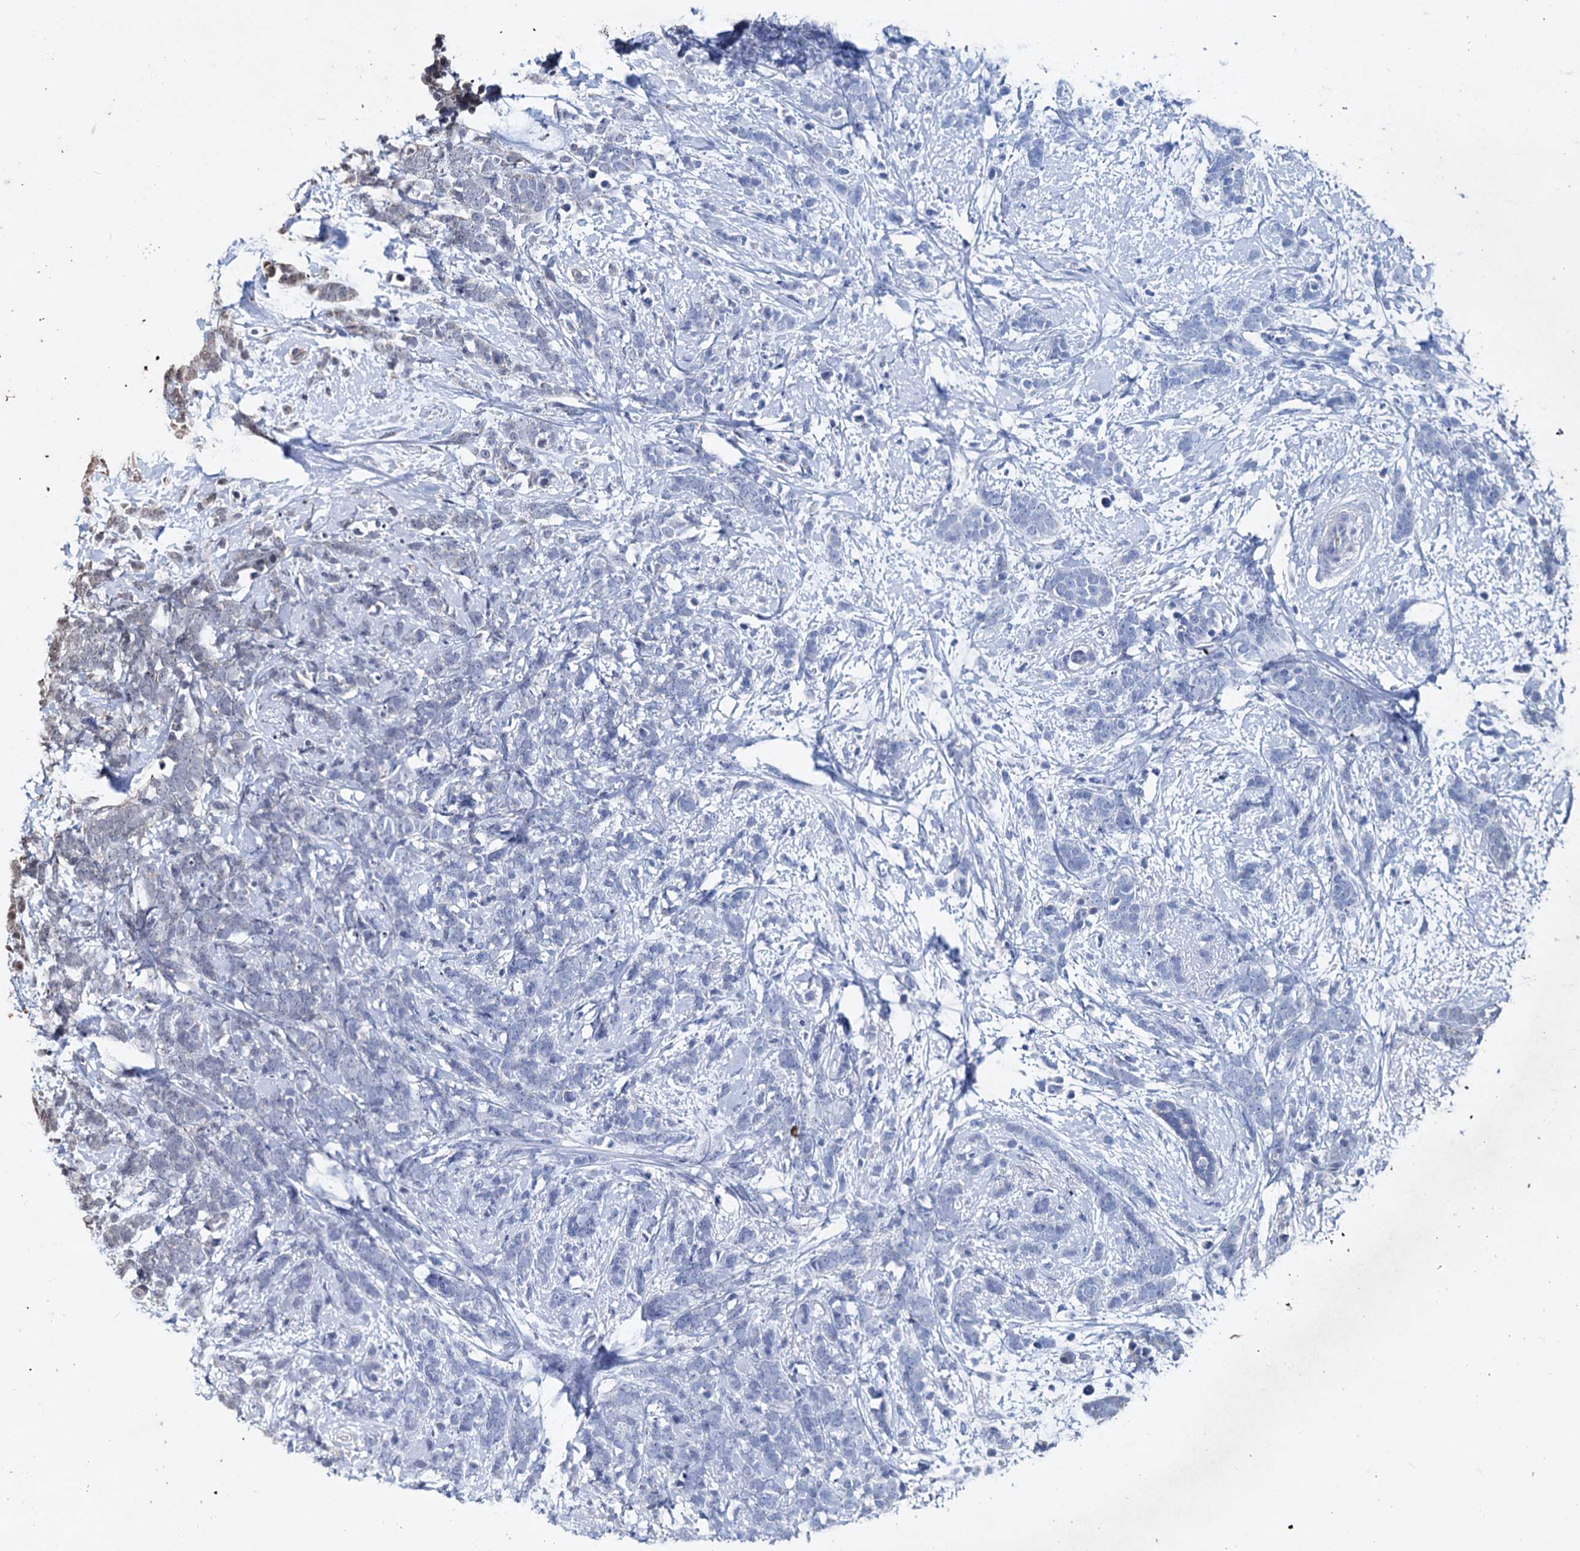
{"staining": {"intensity": "weak", "quantity": "<25%", "location": "cytoplasmic/membranous,nuclear"}, "tissue": "breast cancer", "cell_type": "Tumor cells", "image_type": "cancer", "snomed": [{"axis": "morphology", "description": "Lobular carcinoma"}, {"axis": "topography", "description": "Breast"}], "caption": "Immunohistochemistry of lobular carcinoma (breast) shows no staining in tumor cells.", "gene": "EYA4", "patient": {"sex": "female", "age": 58}}